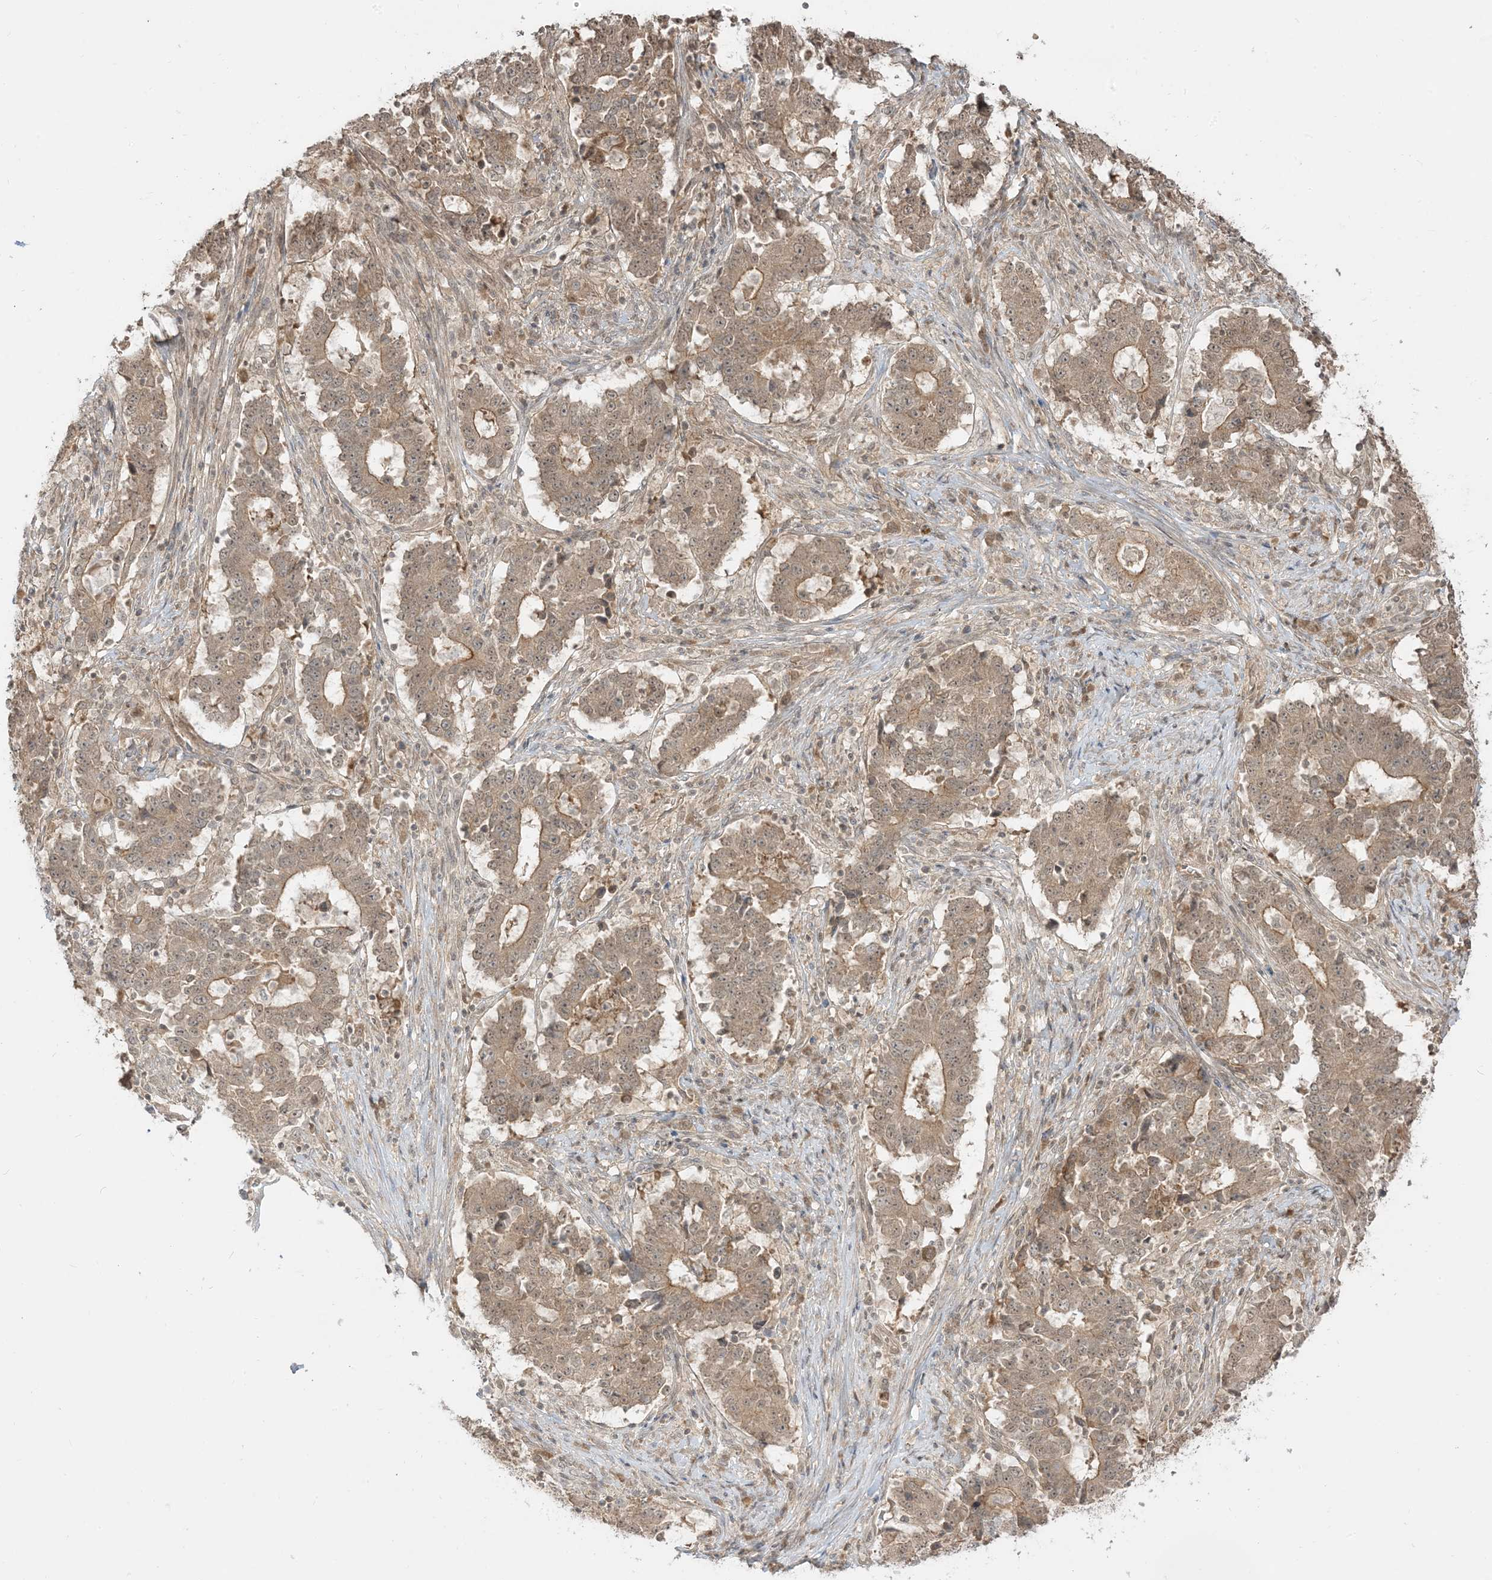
{"staining": {"intensity": "weak", "quantity": ">75%", "location": "cytoplasmic/membranous"}, "tissue": "stomach cancer", "cell_type": "Tumor cells", "image_type": "cancer", "snomed": [{"axis": "morphology", "description": "Adenocarcinoma, NOS"}, {"axis": "topography", "description": "Stomach"}], "caption": "Approximately >75% of tumor cells in human stomach cancer demonstrate weak cytoplasmic/membranous protein positivity as visualized by brown immunohistochemical staining.", "gene": "TBCC", "patient": {"sex": "male", "age": 59}}